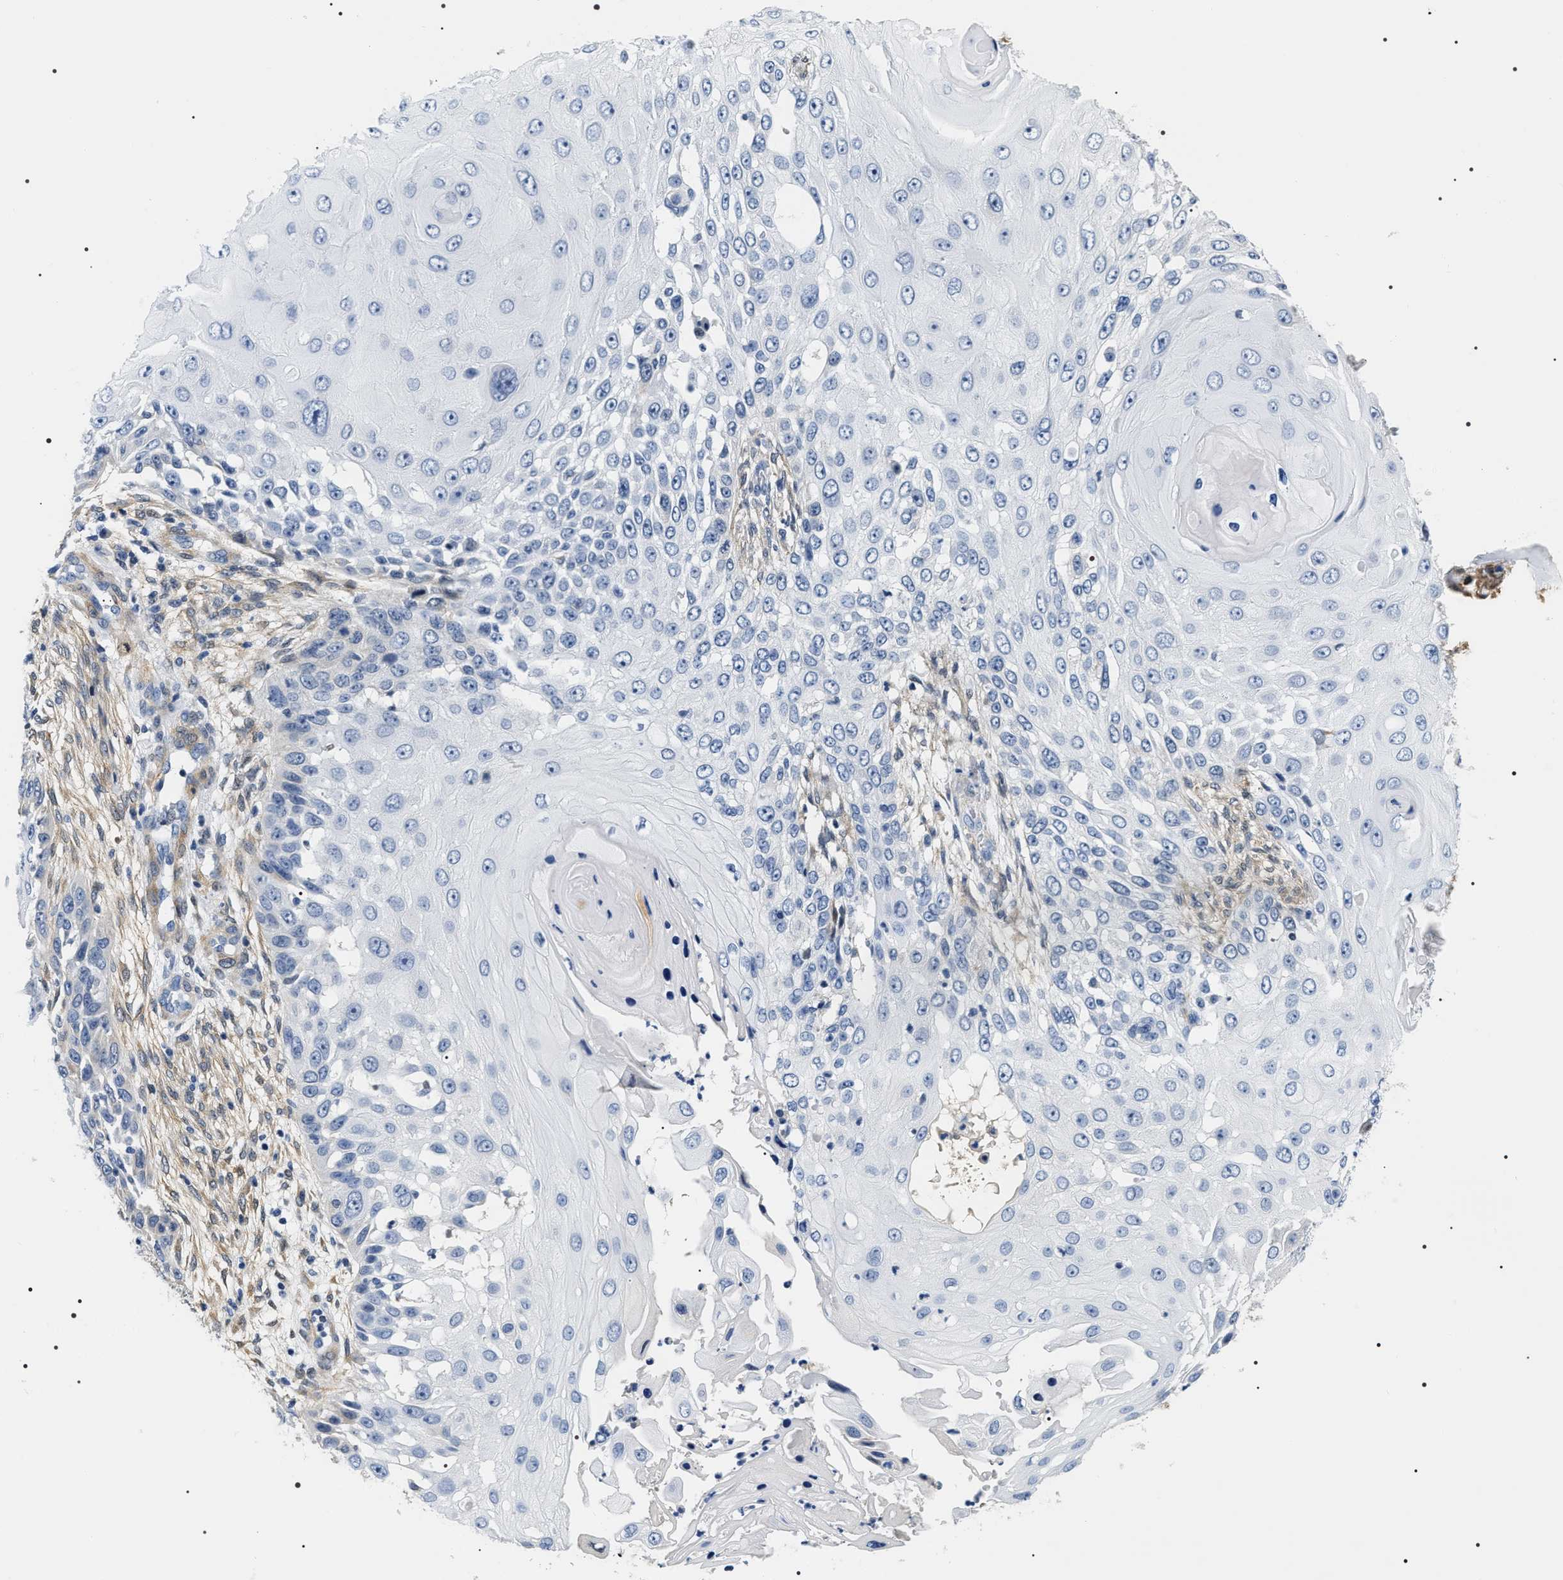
{"staining": {"intensity": "negative", "quantity": "none", "location": "none"}, "tissue": "skin cancer", "cell_type": "Tumor cells", "image_type": "cancer", "snomed": [{"axis": "morphology", "description": "Squamous cell carcinoma, NOS"}, {"axis": "topography", "description": "Skin"}], "caption": "A high-resolution image shows IHC staining of skin squamous cell carcinoma, which displays no significant staining in tumor cells.", "gene": "BAG2", "patient": {"sex": "female", "age": 44}}